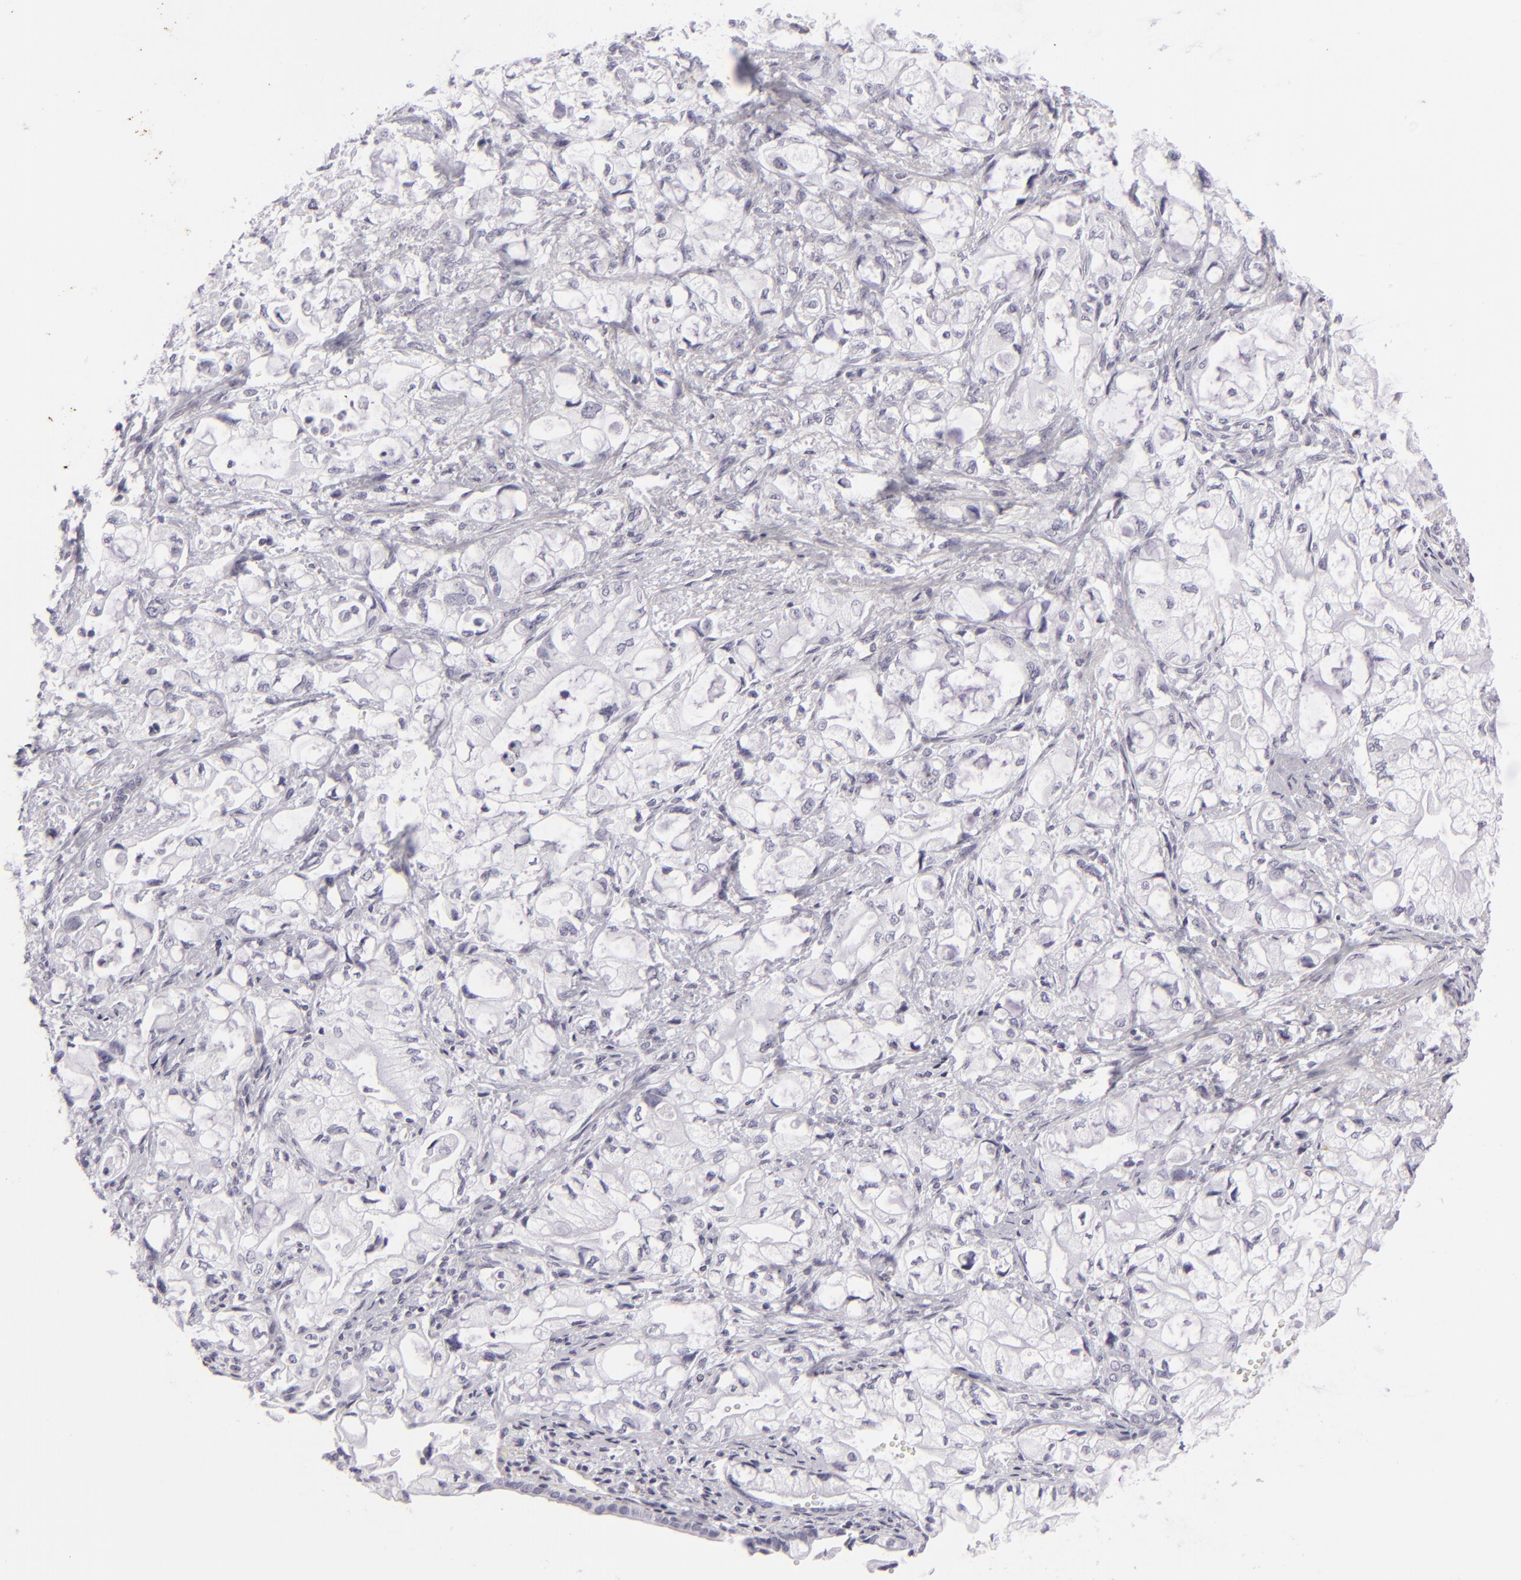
{"staining": {"intensity": "negative", "quantity": "none", "location": "none"}, "tissue": "pancreatic cancer", "cell_type": "Tumor cells", "image_type": "cancer", "snomed": [{"axis": "morphology", "description": "Adenocarcinoma, NOS"}, {"axis": "topography", "description": "Pancreas"}], "caption": "Photomicrograph shows no significant protein staining in tumor cells of pancreatic adenocarcinoma.", "gene": "KRT1", "patient": {"sex": "male", "age": 79}}